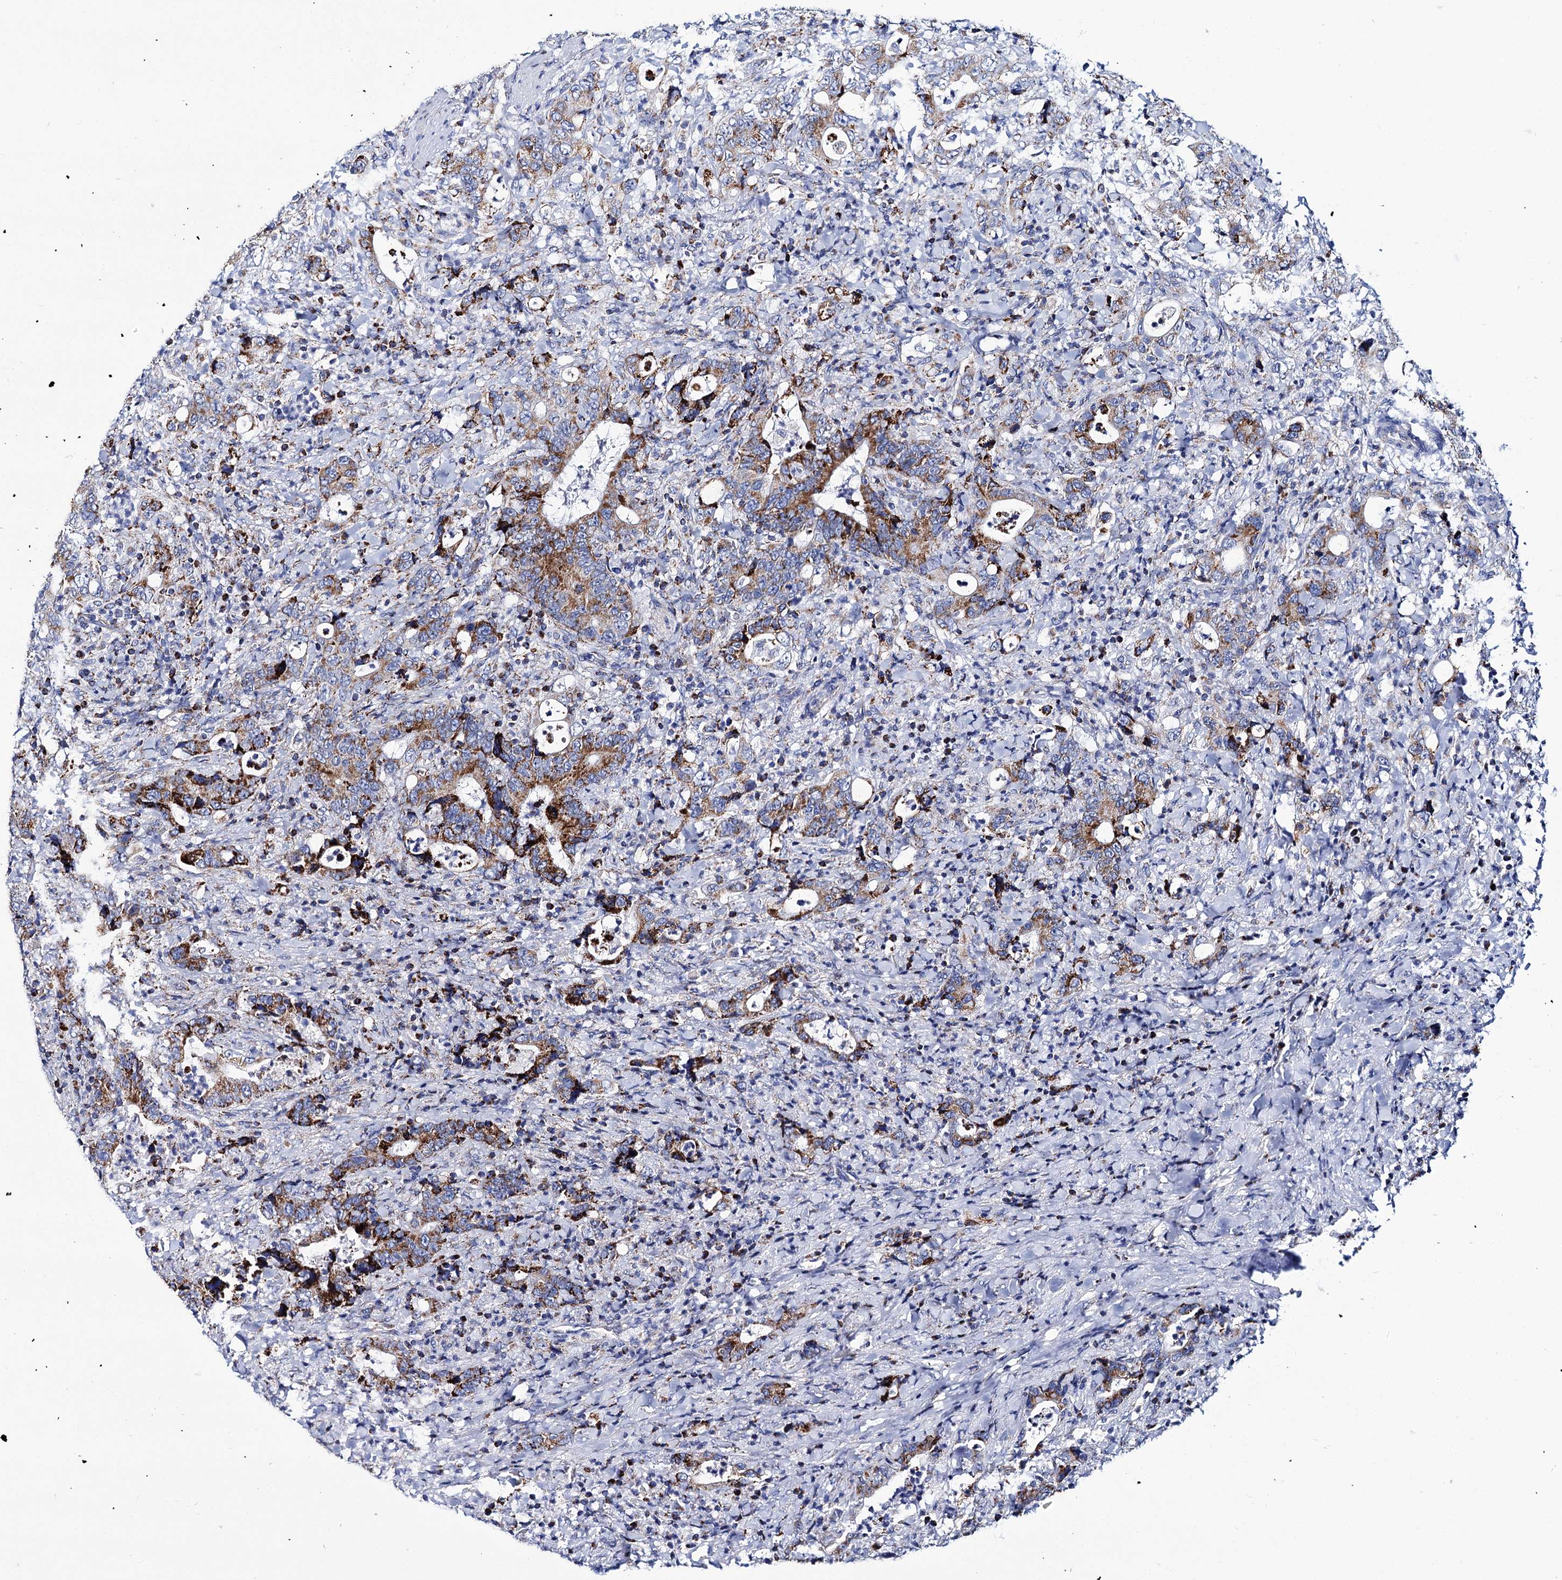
{"staining": {"intensity": "strong", "quantity": "25%-75%", "location": "cytoplasmic/membranous"}, "tissue": "colorectal cancer", "cell_type": "Tumor cells", "image_type": "cancer", "snomed": [{"axis": "morphology", "description": "Adenocarcinoma, NOS"}, {"axis": "topography", "description": "Colon"}], "caption": "High-magnification brightfield microscopy of colorectal adenocarcinoma stained with DAB (brown) and counterstained with hematoxylin (blue). tumor cells exhibit strong cytoplasmic/membranous staining is seen in about25%-75% of cells.", "gene": "UBASH3B", "patient": {"sex": "female", "age": 75}}